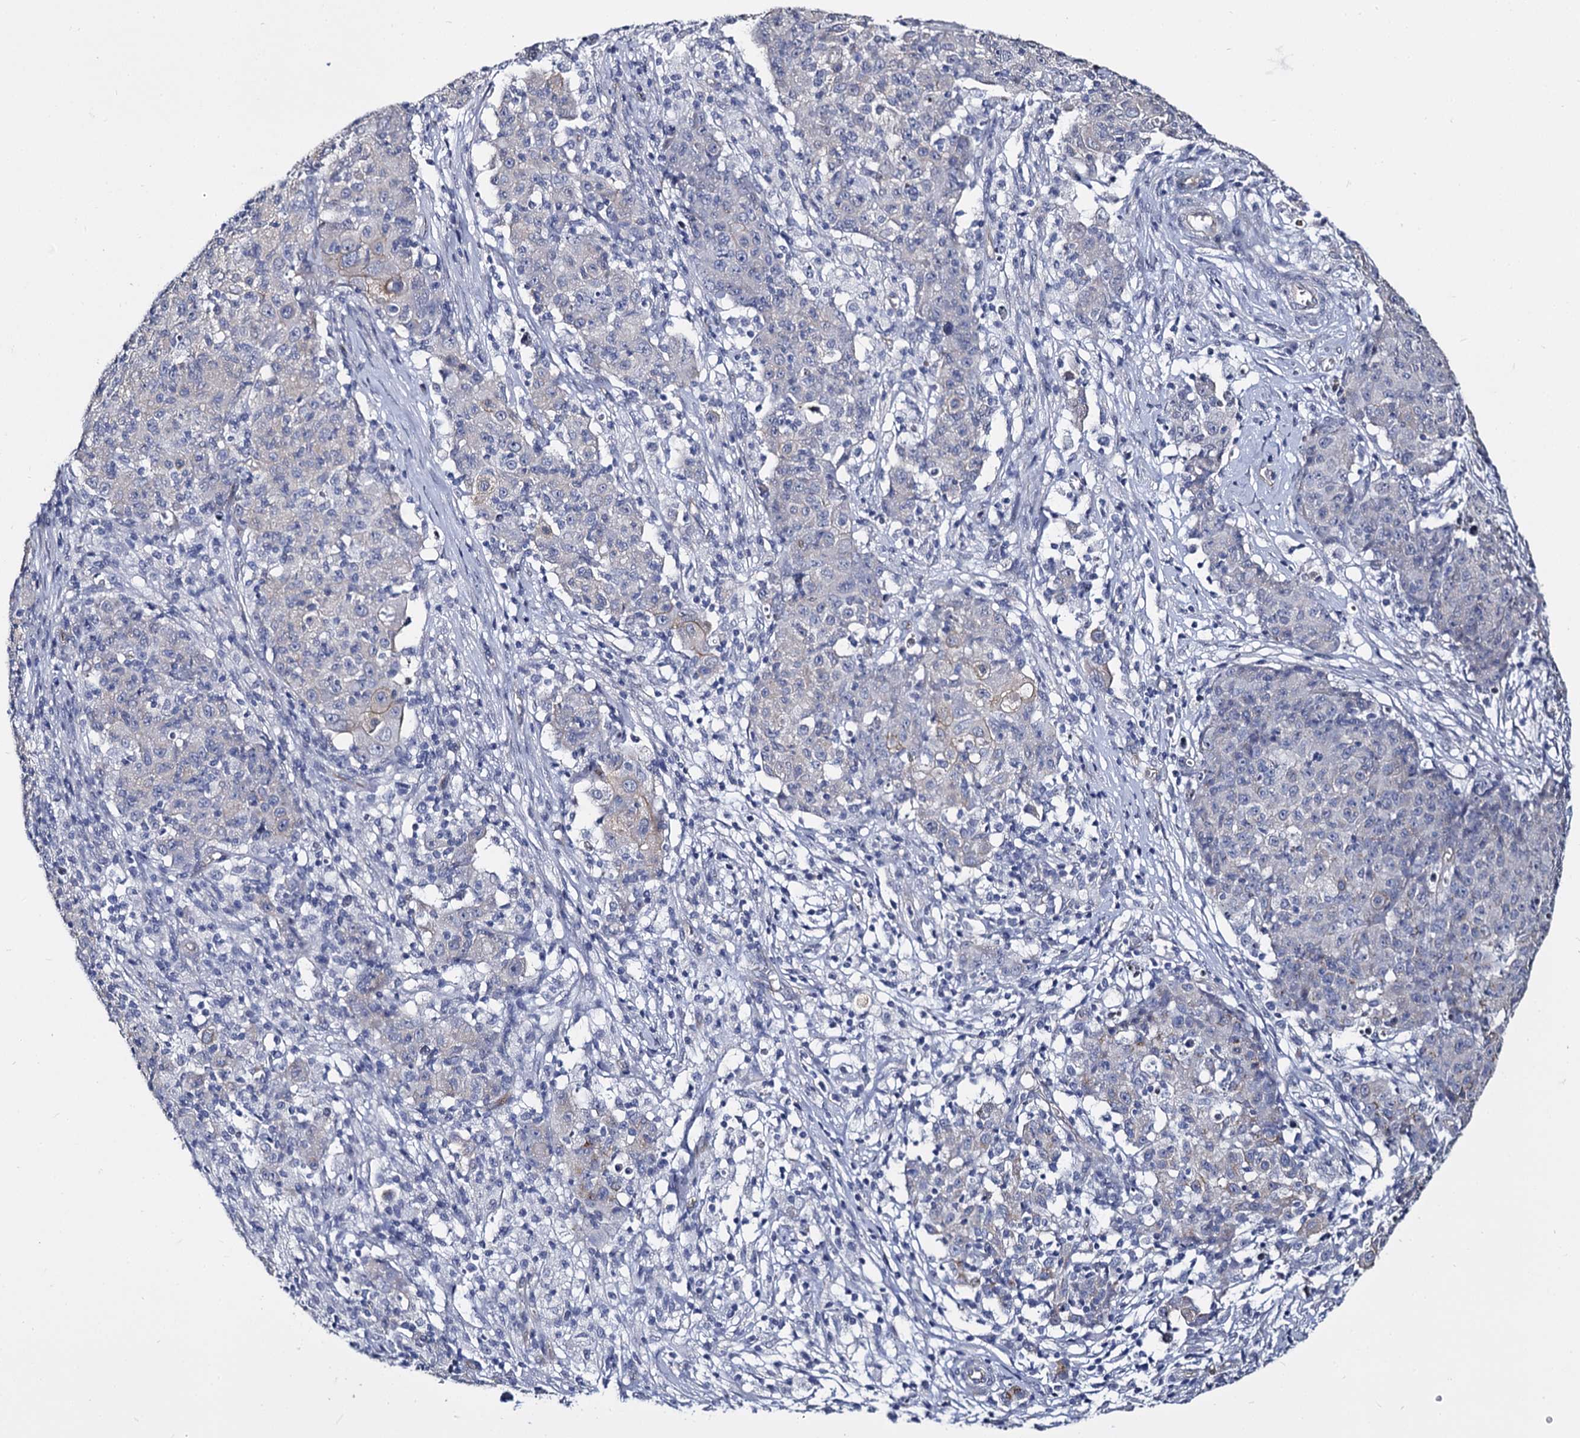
{"staining": {"intensity": "weak", "quantity": "<25%", "location": "cytoplasmic/membranous"}, "tissue": "ovarian cancer", "cell_type": "Tumor cells", "image_type": "cancer", "snomed": [{"axis": "morphology", "description": "Carcinoma, endometroid"}, {"axis": "topography", "description": "Ovary"}], "caption": "Immunohistochemistry micrograph of neoplastic tissue: endometroid carcinoma (ovarian) stained with DAB (3,3'-diaminobenzidine) demonstrates no significant protein positivity in tumor cells. (Brightfield microscopy of DAB immunohistochemistry at high magnification).", "gene": "CBFB", "patient": {"sex": "female", "age": 42}}